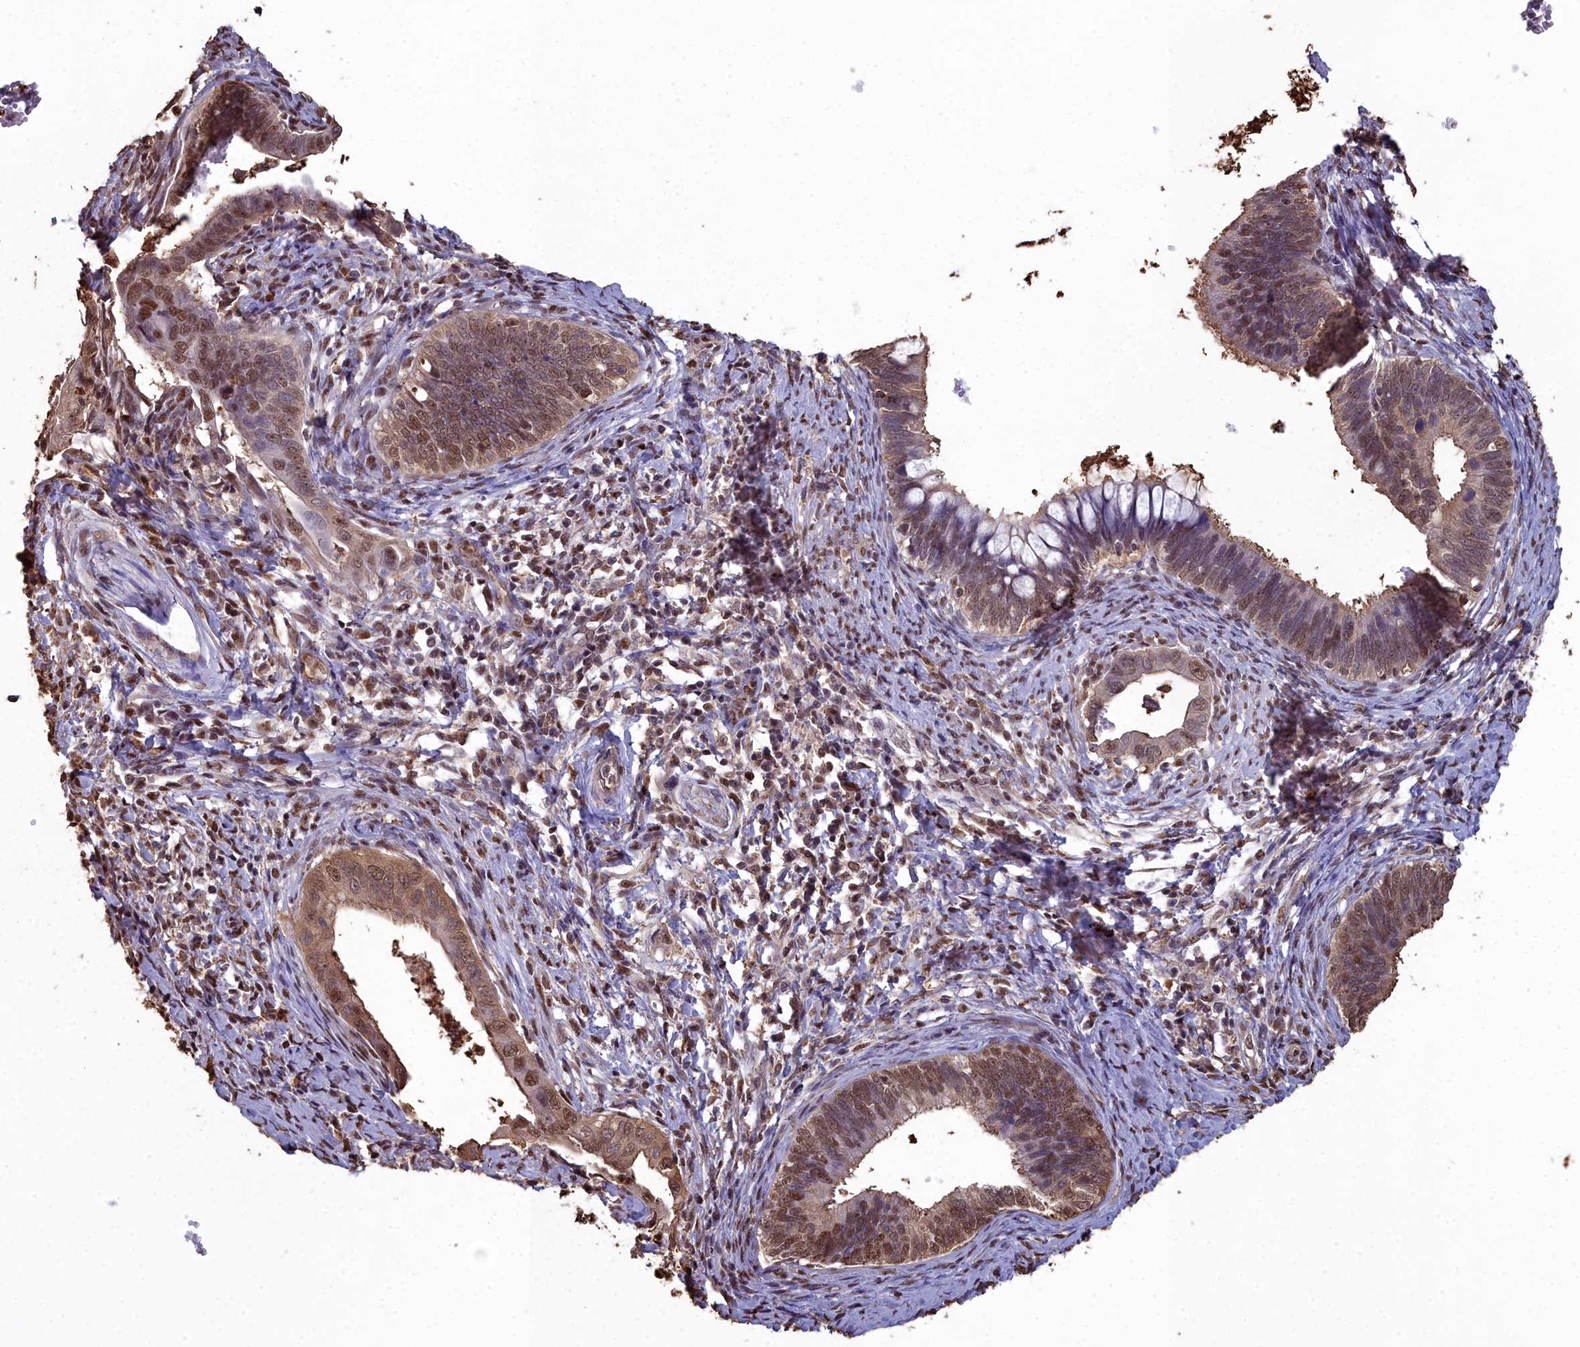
{"staining": {"intensity": "moderate", "quantity": ">75%", "location": "cytoplasmic/membranous,nuclear"}, "tissue": "cervical cancer", "cell_type": "Tumor cells", "image_type": "cancer", "snomed": [{"axis": "morphology", "description": "Adenocarcinoma, NOS"}, {"axis": "topography", "description": "Cervix"}], "caption": "A micrograph of human cervical cancer (adenocarcinoma) stained for a protein exhibits moderate cytoplasmic/membranous and nuclear brown staining in tumor cells.", "gene": "GAPDH", "patient": {"sex": "female", "age": 42}}